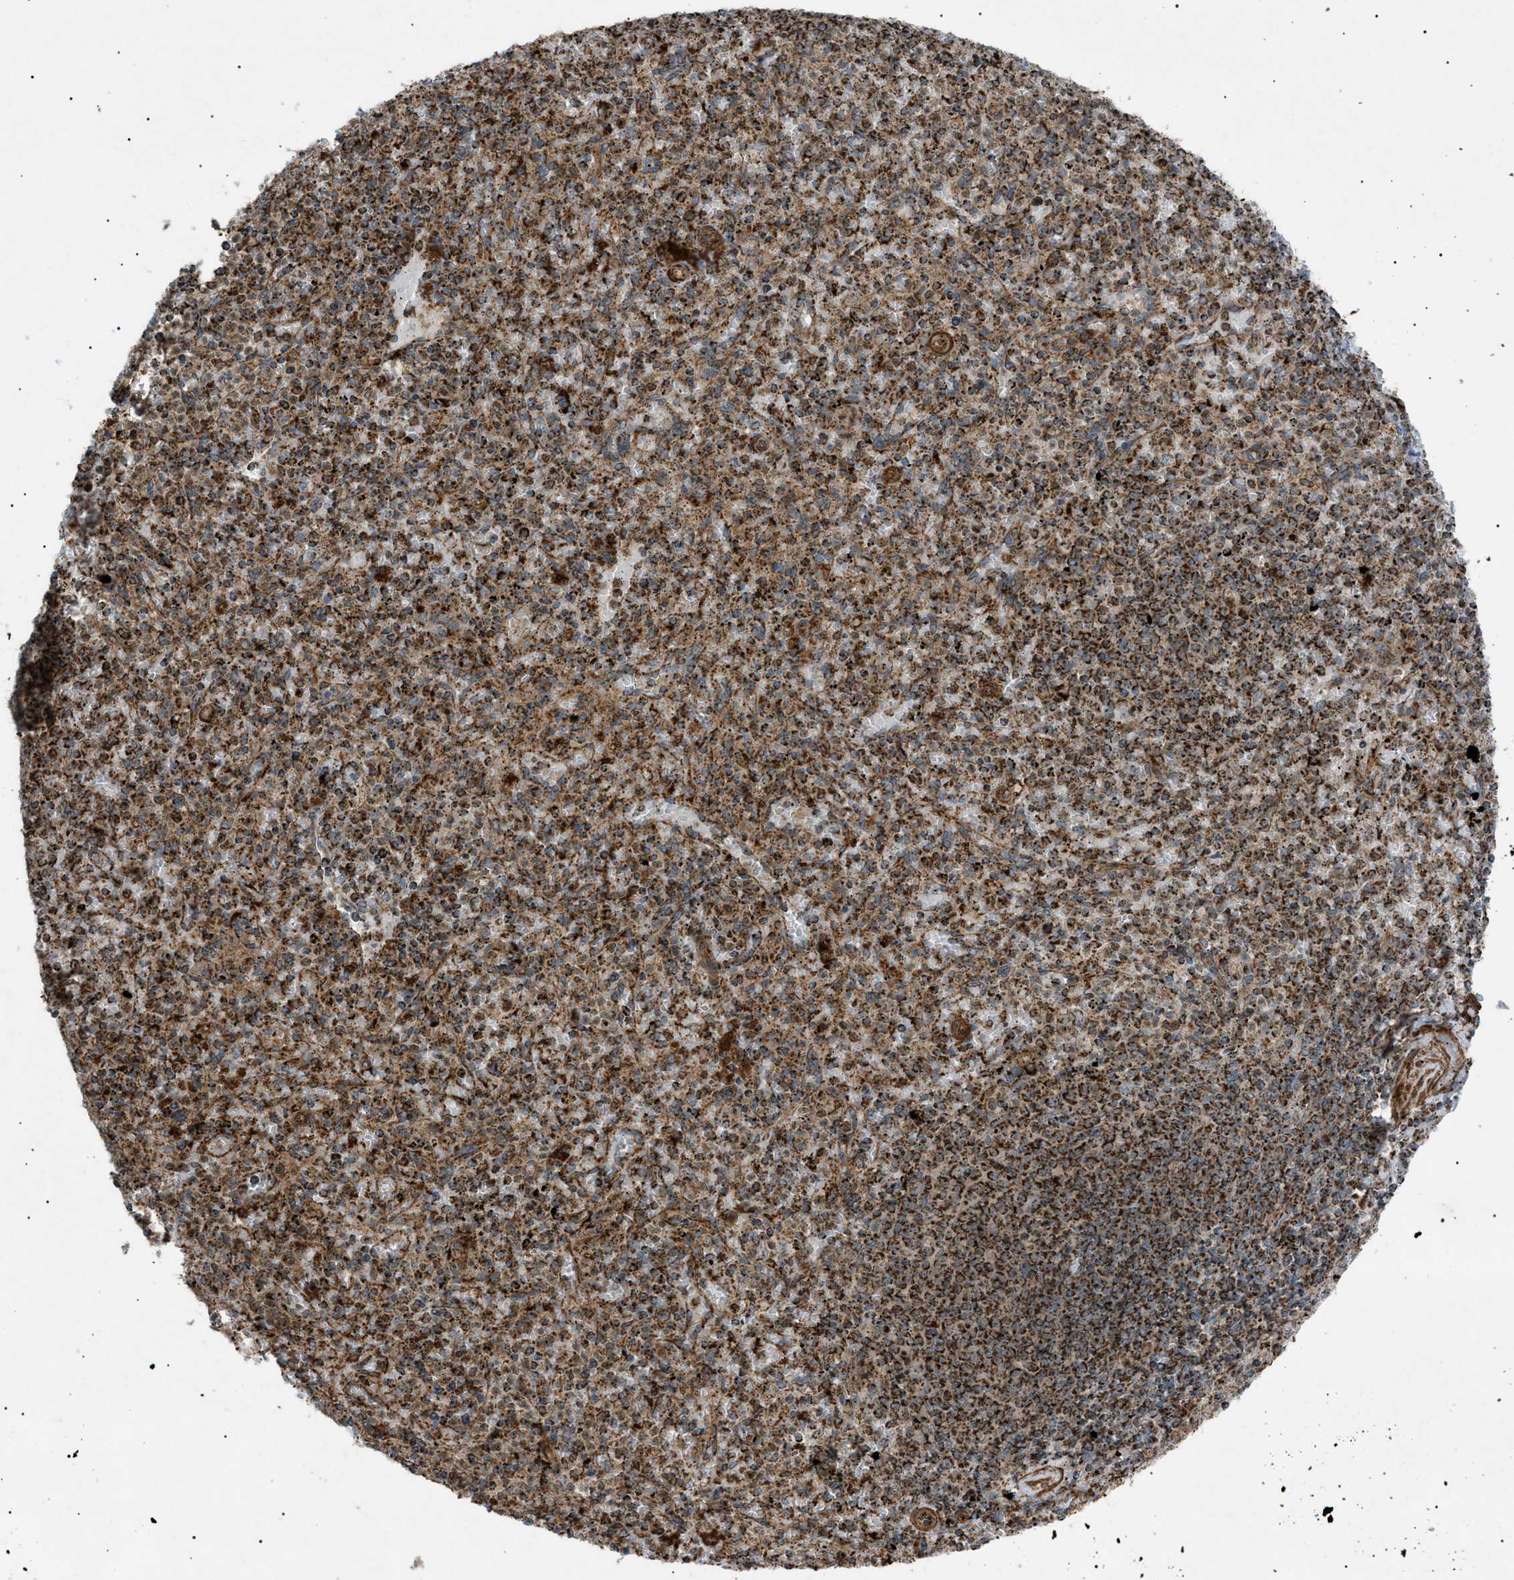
{"staining": {"intensity": "strong", "quantity": "25%-75%", "location": "cytoplasmic/membranous"}, "tissue": "spleen", "cell_type": "Cells in red pulp", "image_type": "normal", "snomed": [{"axis": "morphology", "description": "Normal tissue, NOS"}, {"axis": "topography", "description": "Spleen"}], "caption": "Immunohistochemical staining of unremarkable human spleen reveals strong cytoplasmic/membranous protein expression in approximately 25%-75% of cells in red pulp.", "gene": "C1GALT1C1", "patient": {"sex": "male", "age": 72}}